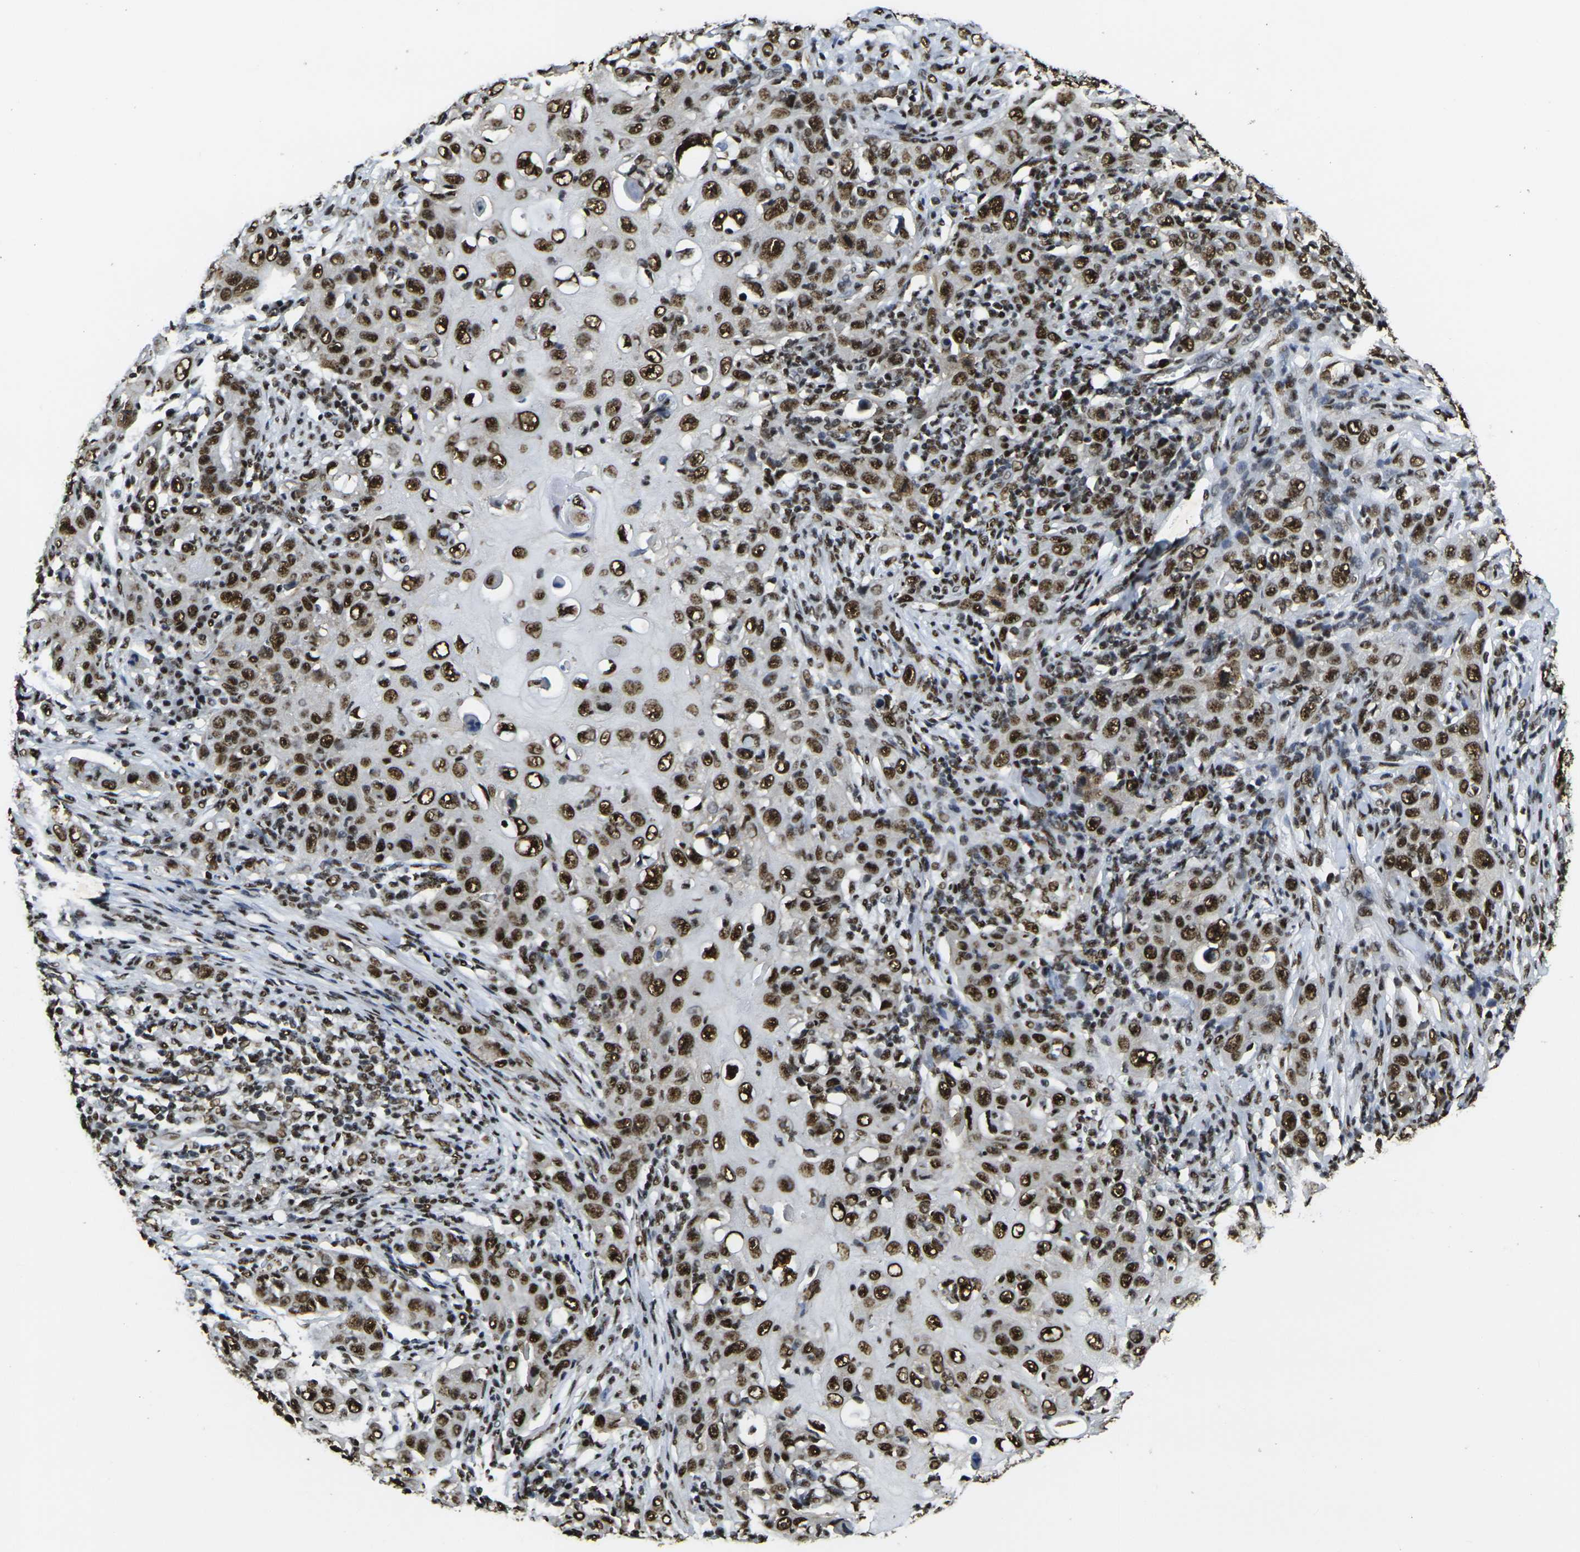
{"staining": {"intensity": "strong", "quantity": ">75%", "location": "nuclear"}, "tissue": "skin cancer", "cell_type": "Tumor cells", "image_type": "cancer", "snomed": [{"axis": "morphology", "description": "Squamous cell carcinoma, NOS"}, {"axis": "topography", "description": "Skin"}], "caption": "Immunohistochemical staining of human skin cancer reveals high levels of strong nuclear staining in about >75% of tumor cells. (DAB (3,3'-diaminobenzidine) IHC with brightfield microscopy, high magnification).", "gene": "SMARCC1", "patient": {"sex": "female", "age": 88}}